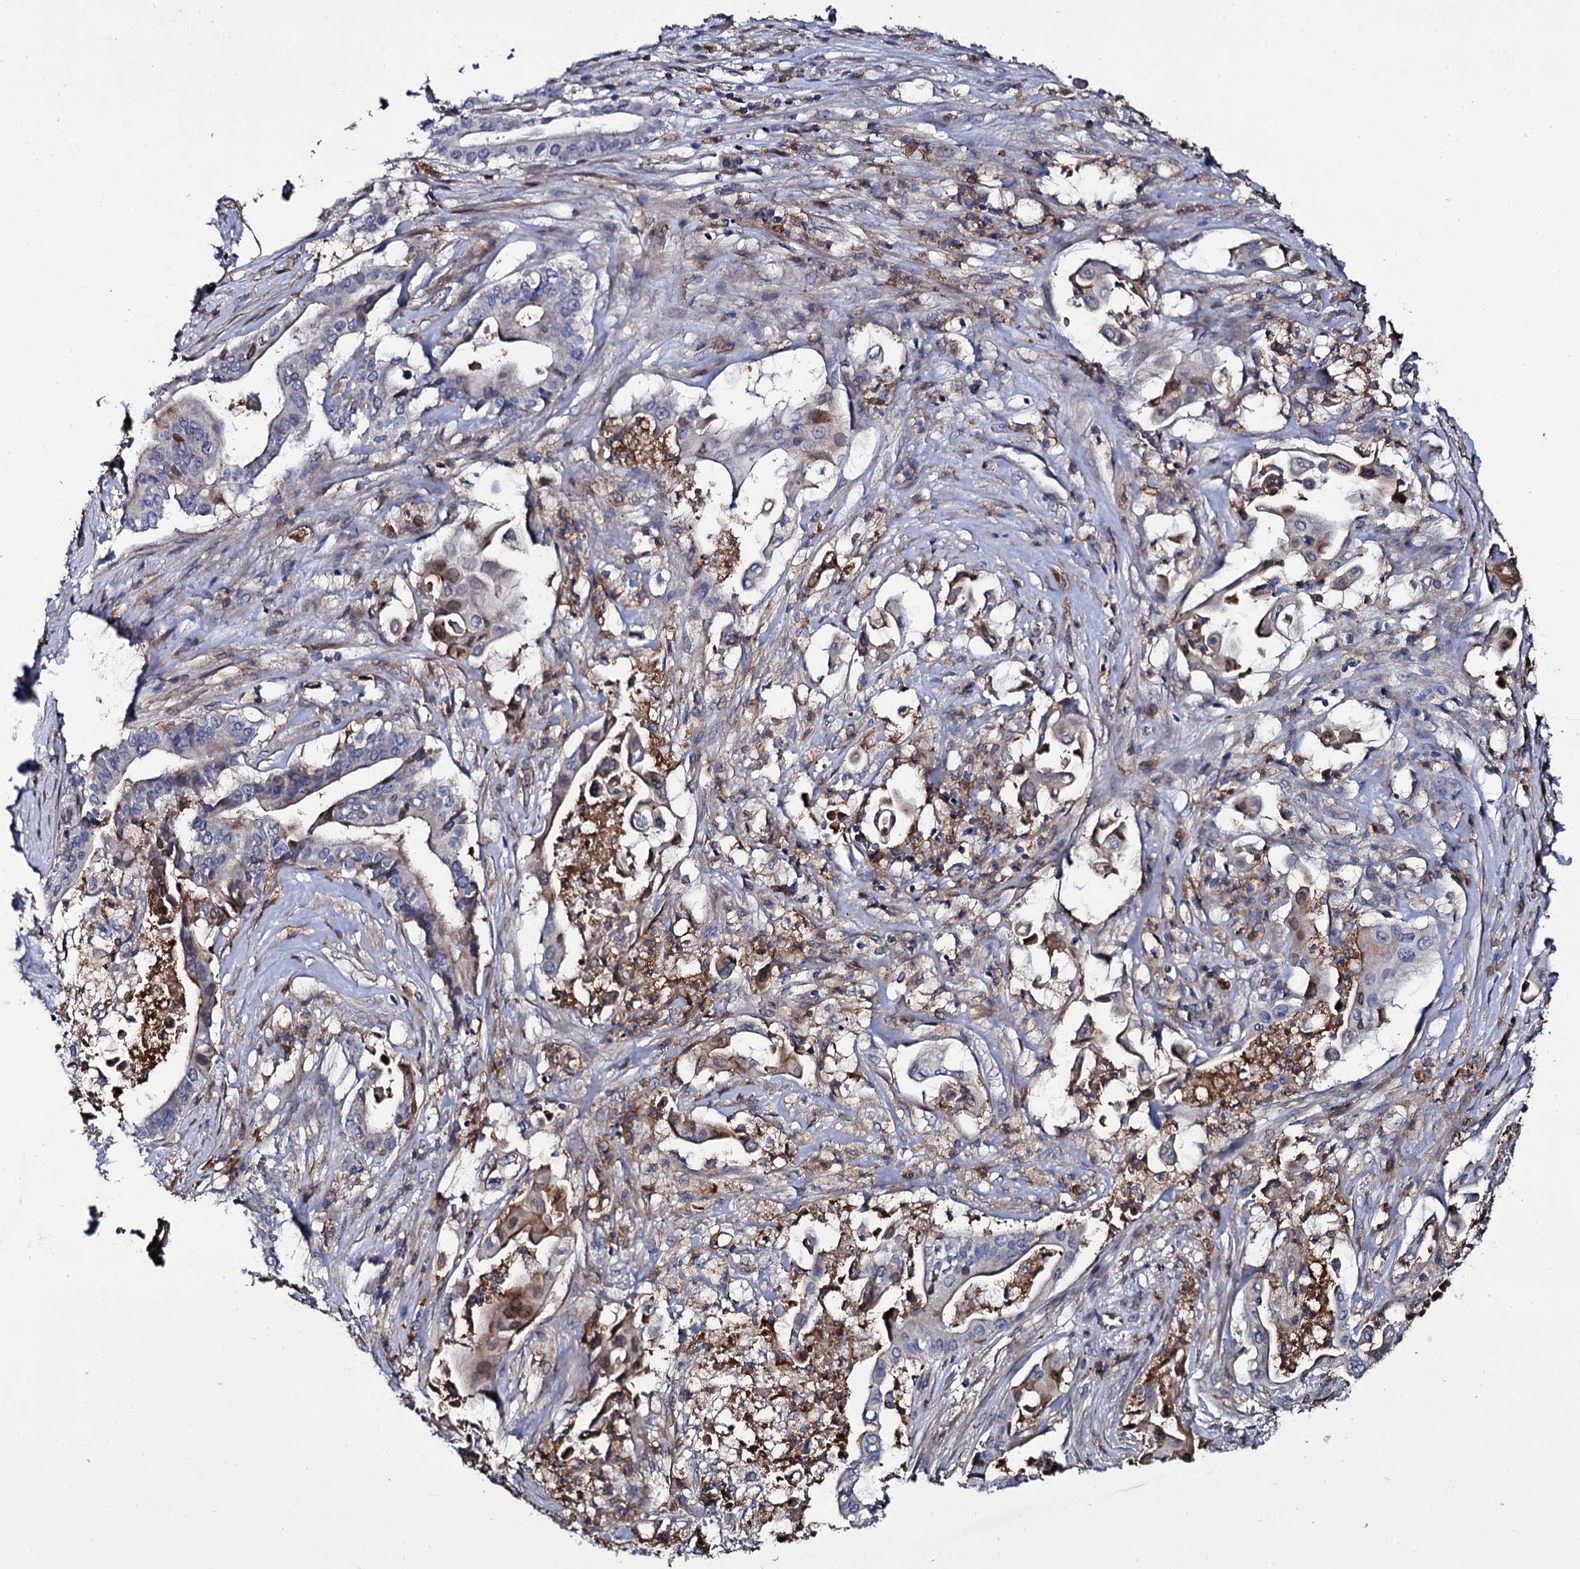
{"staining": {"intensity": "moderate", "quantity": "<25%", "location": "cytoplasmic/membranous"}, "tissue": "pancreatic cancer", "cell_type": "Tumor cells", "image_type": "cancer", "snomed": [{"axis": "morphology", "description": "Adenocarcinoma, NOS"}, {"axis": "topography", "description": "Pancreas"}], "caption": "Tumor cells demonstrate low levels of moderate cytoplasmic/membranous positivity in approximately <25% of cells in adenocarcinoma (pancreatic).", "gene": "TTC23", "patient": {"sex": "female", "age": 77}}